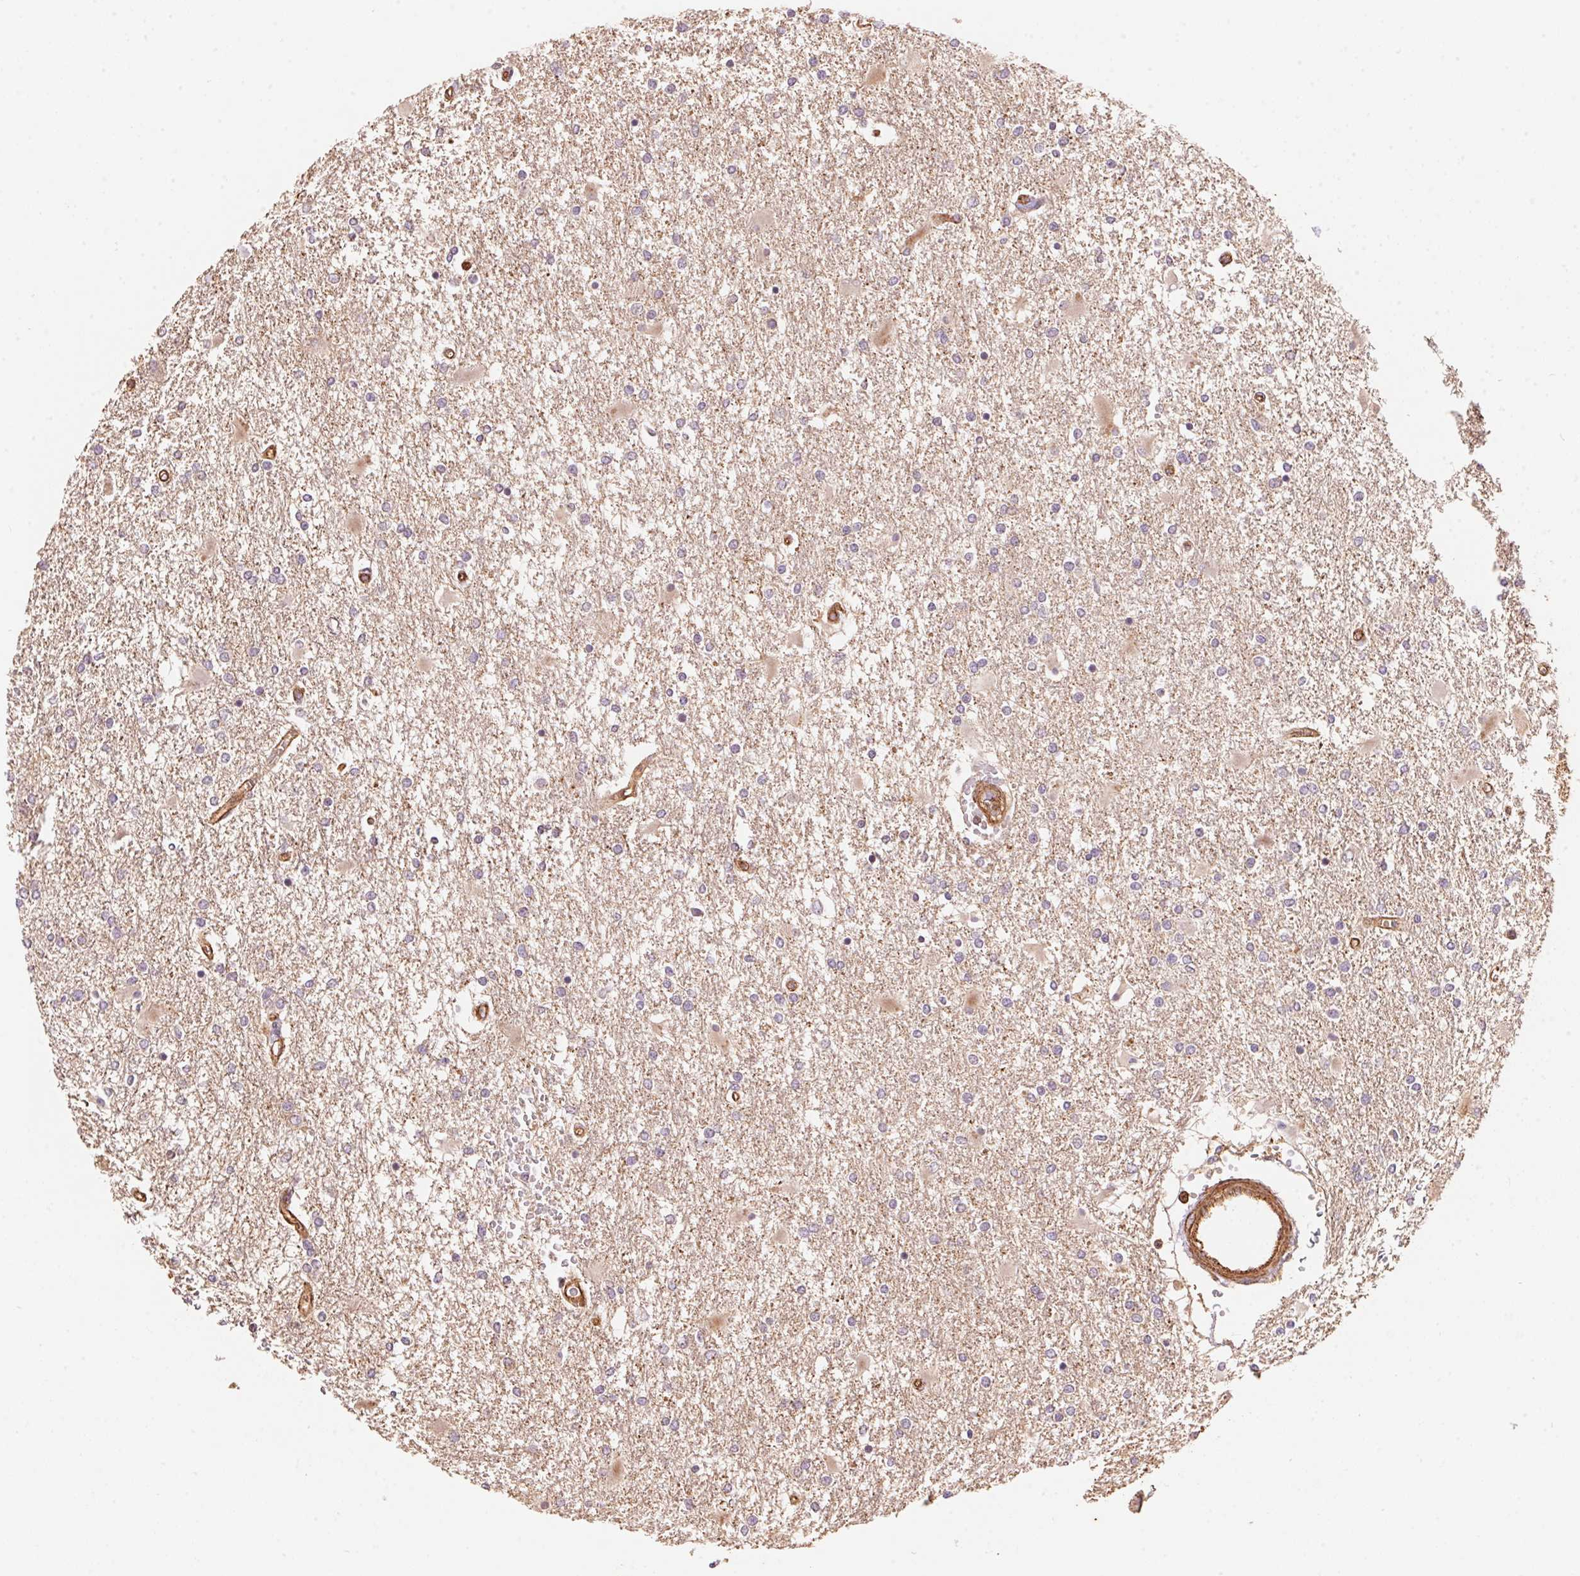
{"staining": {"intensity": "negative", "quantity": "none", "location": "none"}, "tissue": "glioma", "cell_type": "Tumor cells", "image_type": "cancer", "snomed": [{"axis": "morphology", "description": "Glioma, malignant, High grade"}, {"axis": "topography", "description": "Cerebral cortex"}], "caption": "This is a histopathology image of immunohistochemistry (IHC) staining of glioma, which shows no positivity in tumor cells.", "gene": "FRAS1", "patient": {"sex": "male", "age": 79}}